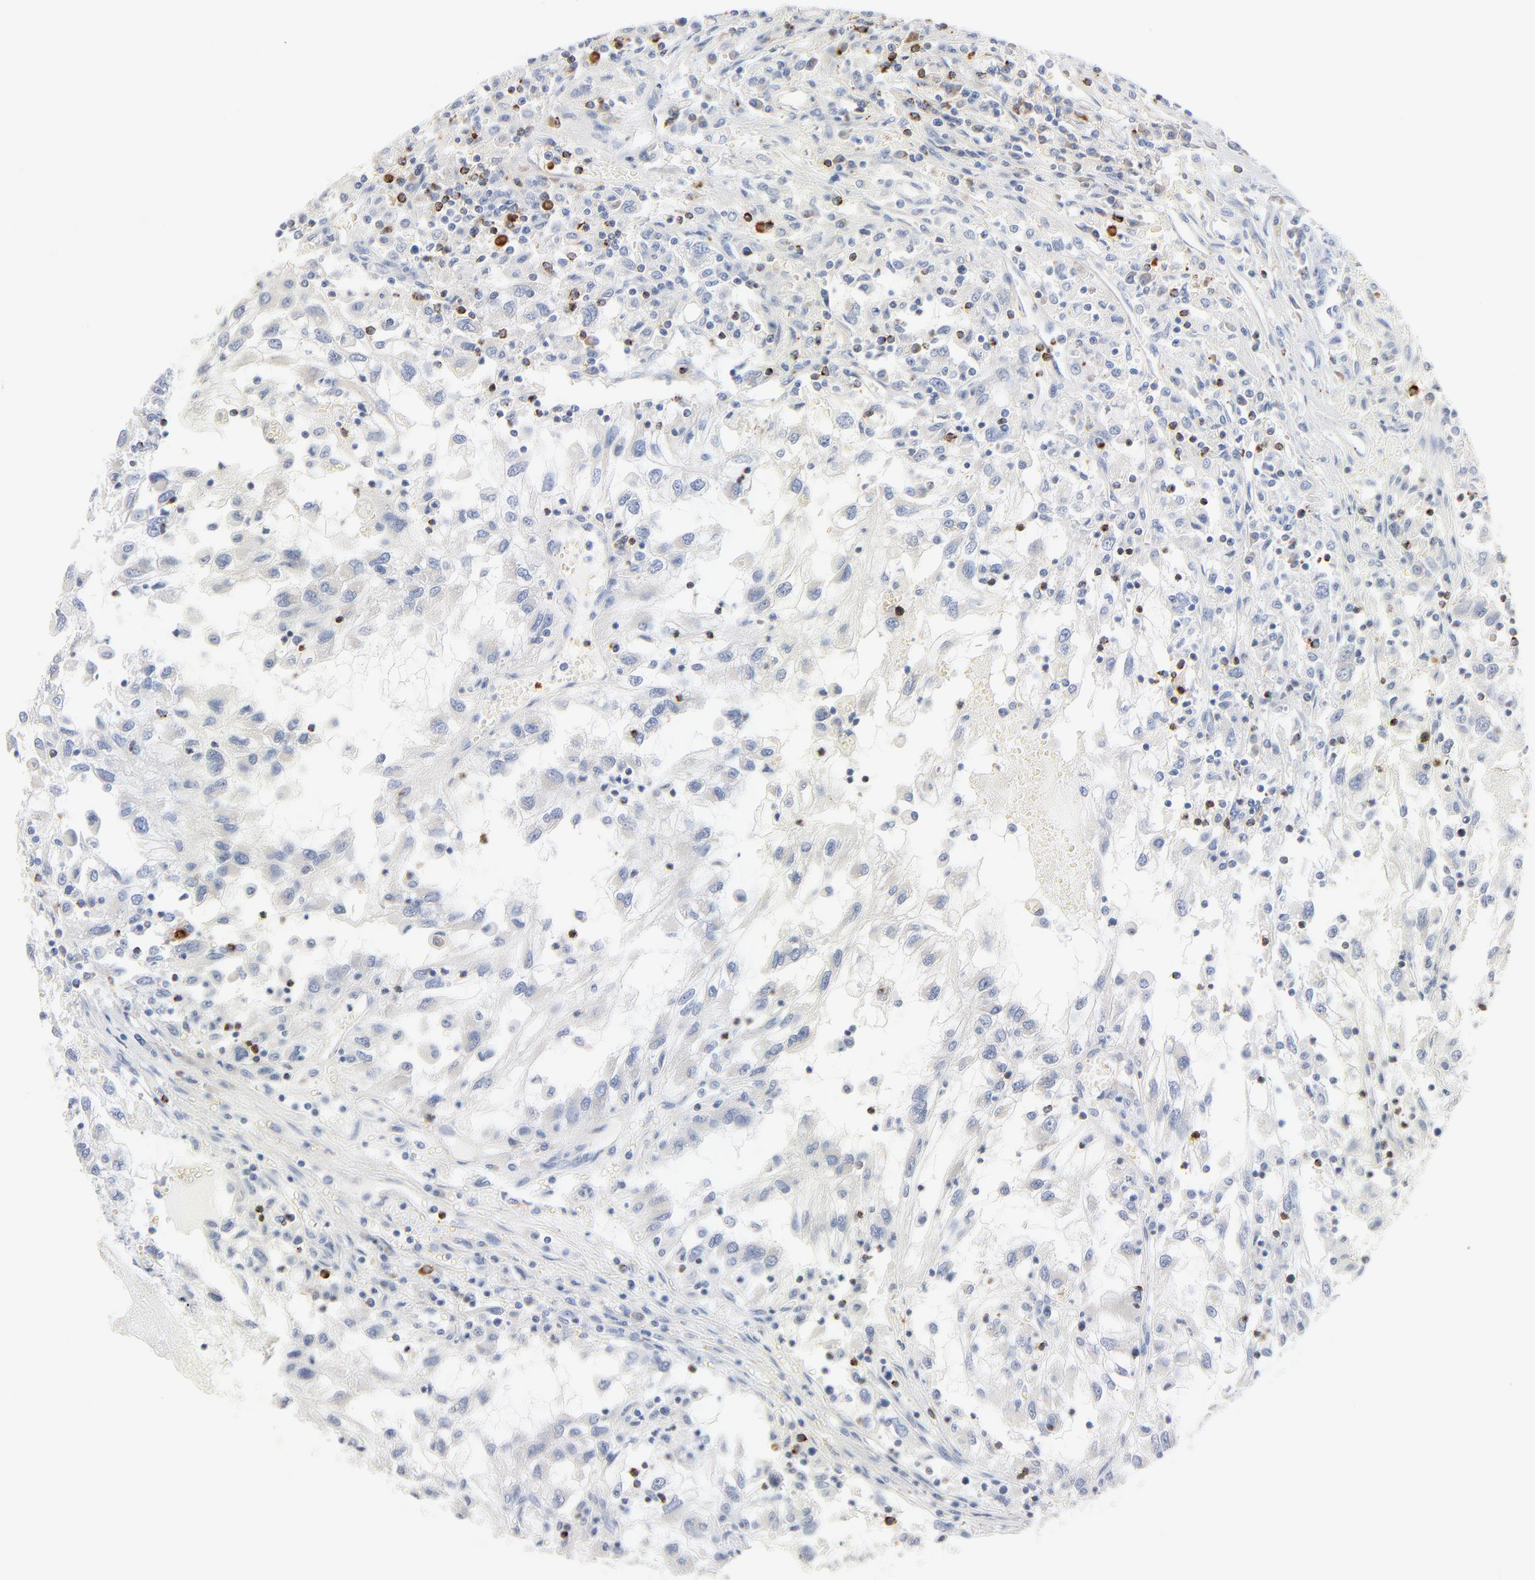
{"staining": {"intensity": "negative", "quantity": "none", "location": "none"}, "tissue": "renal cancer", "cell_type": "Tumor cells", "image_type": "cancer", "snomed": [{"axis": "morphology", "description": "Normal tissue, NOS"}, {"axis": "morphology", "description": "Adenocarcinoma, NOS"}, {"axis": "topography", "description": "Kidney"}], "caption": "Tumor cells show no significant protein staining in renal adenocarcinoma. (Brightfield microscopy of DAB immunohistochemistry (IHC) at high magnification).", "gene": "GZMB", "patient": {"sex": "male", "age": 71}}